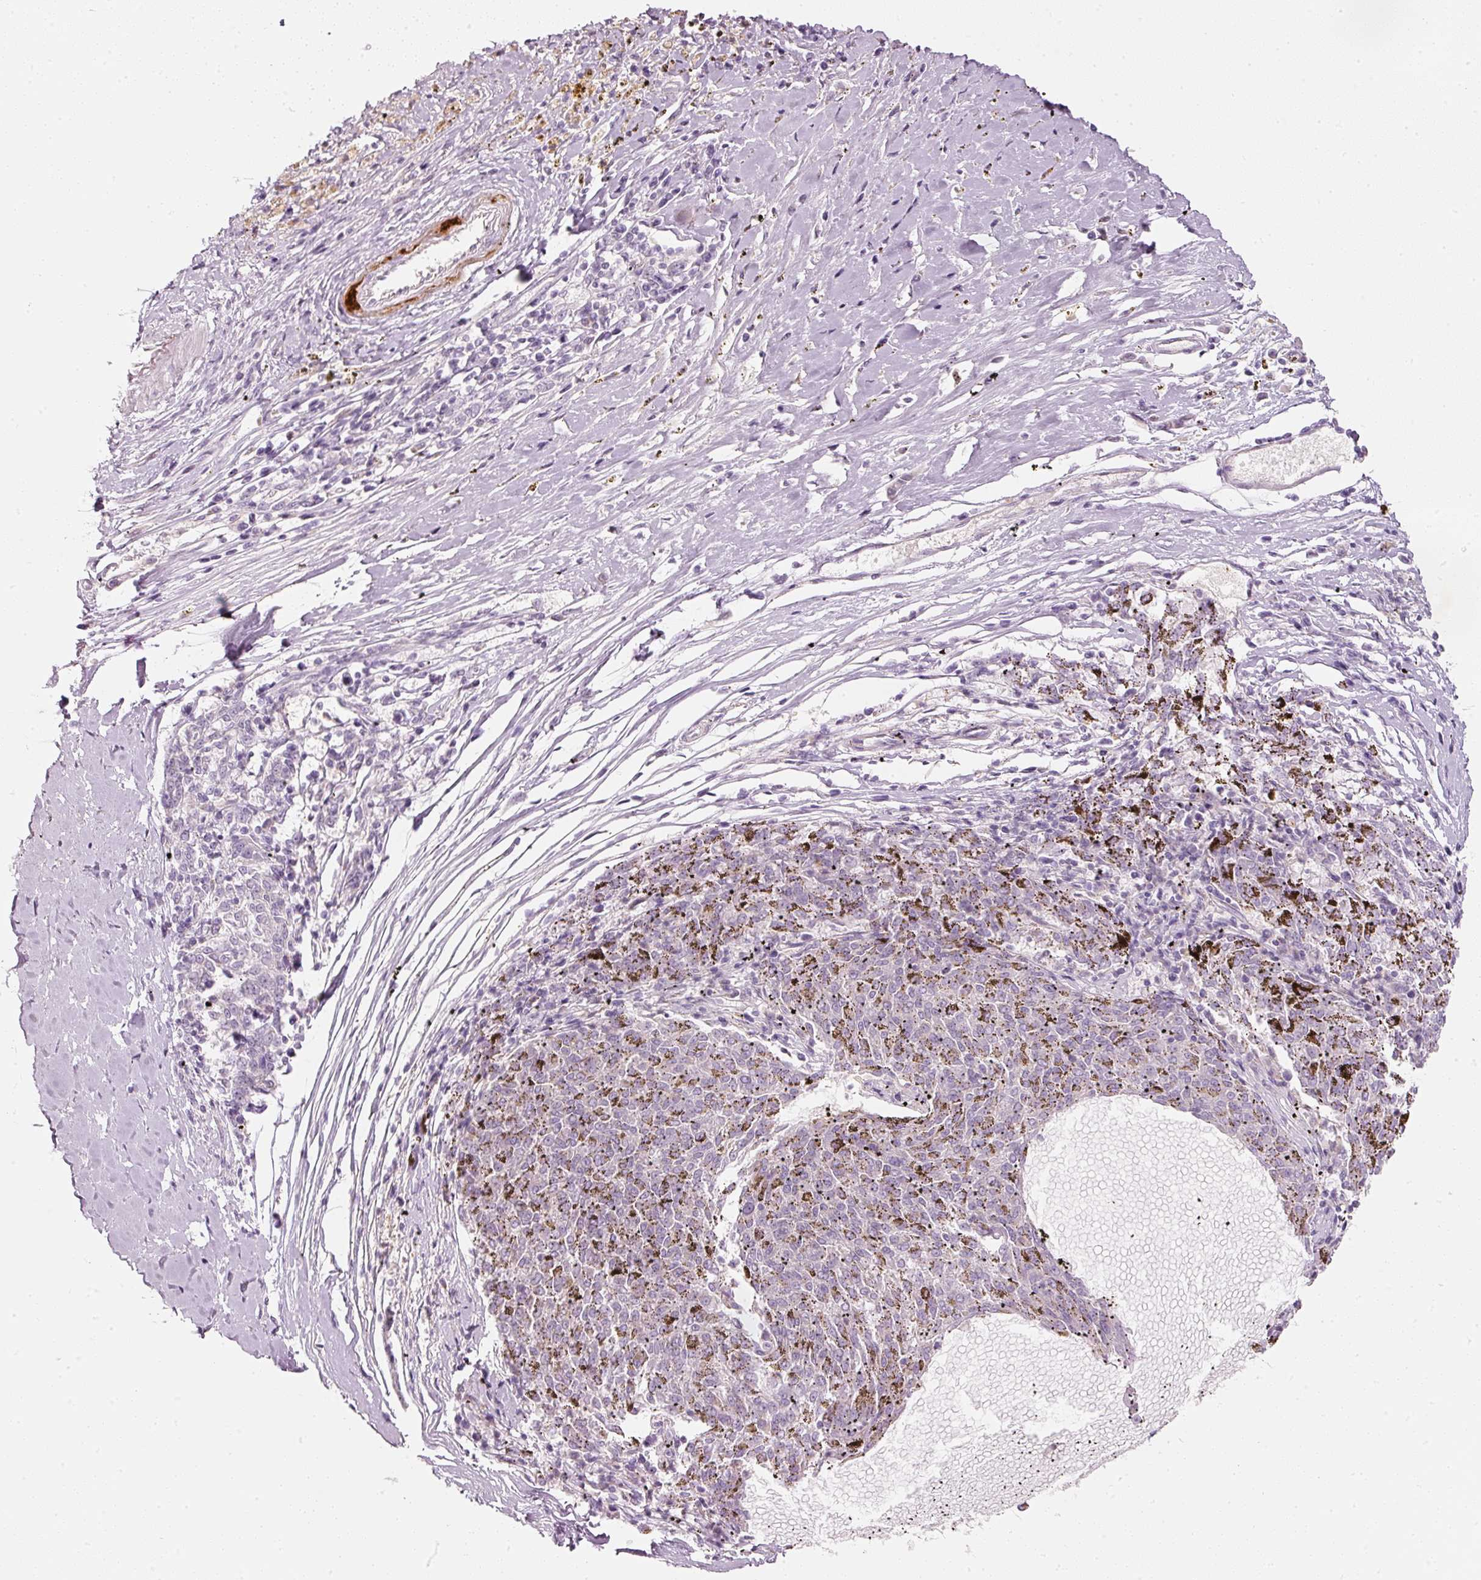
{"staining": {"intensity": "negative", "quantity": "none", "location": "none"}, "tissue": "melanoma", "cell_type": "Tumor cells", "image_type": "cancer", "snomed": [{"axis": "morphology", "description": "Malignant melanoma, NOS"}, {"axis": "topography", "description": "Skin"}], "caption": "Tumor cells are negative for protein expression in human malignant melanoma. The staining is performed using DAB brown chromogen with nuclei counter-stained in using hematoxylin.", "gene": "LECT2", "patient": {"sex": "female", "age": 72}}